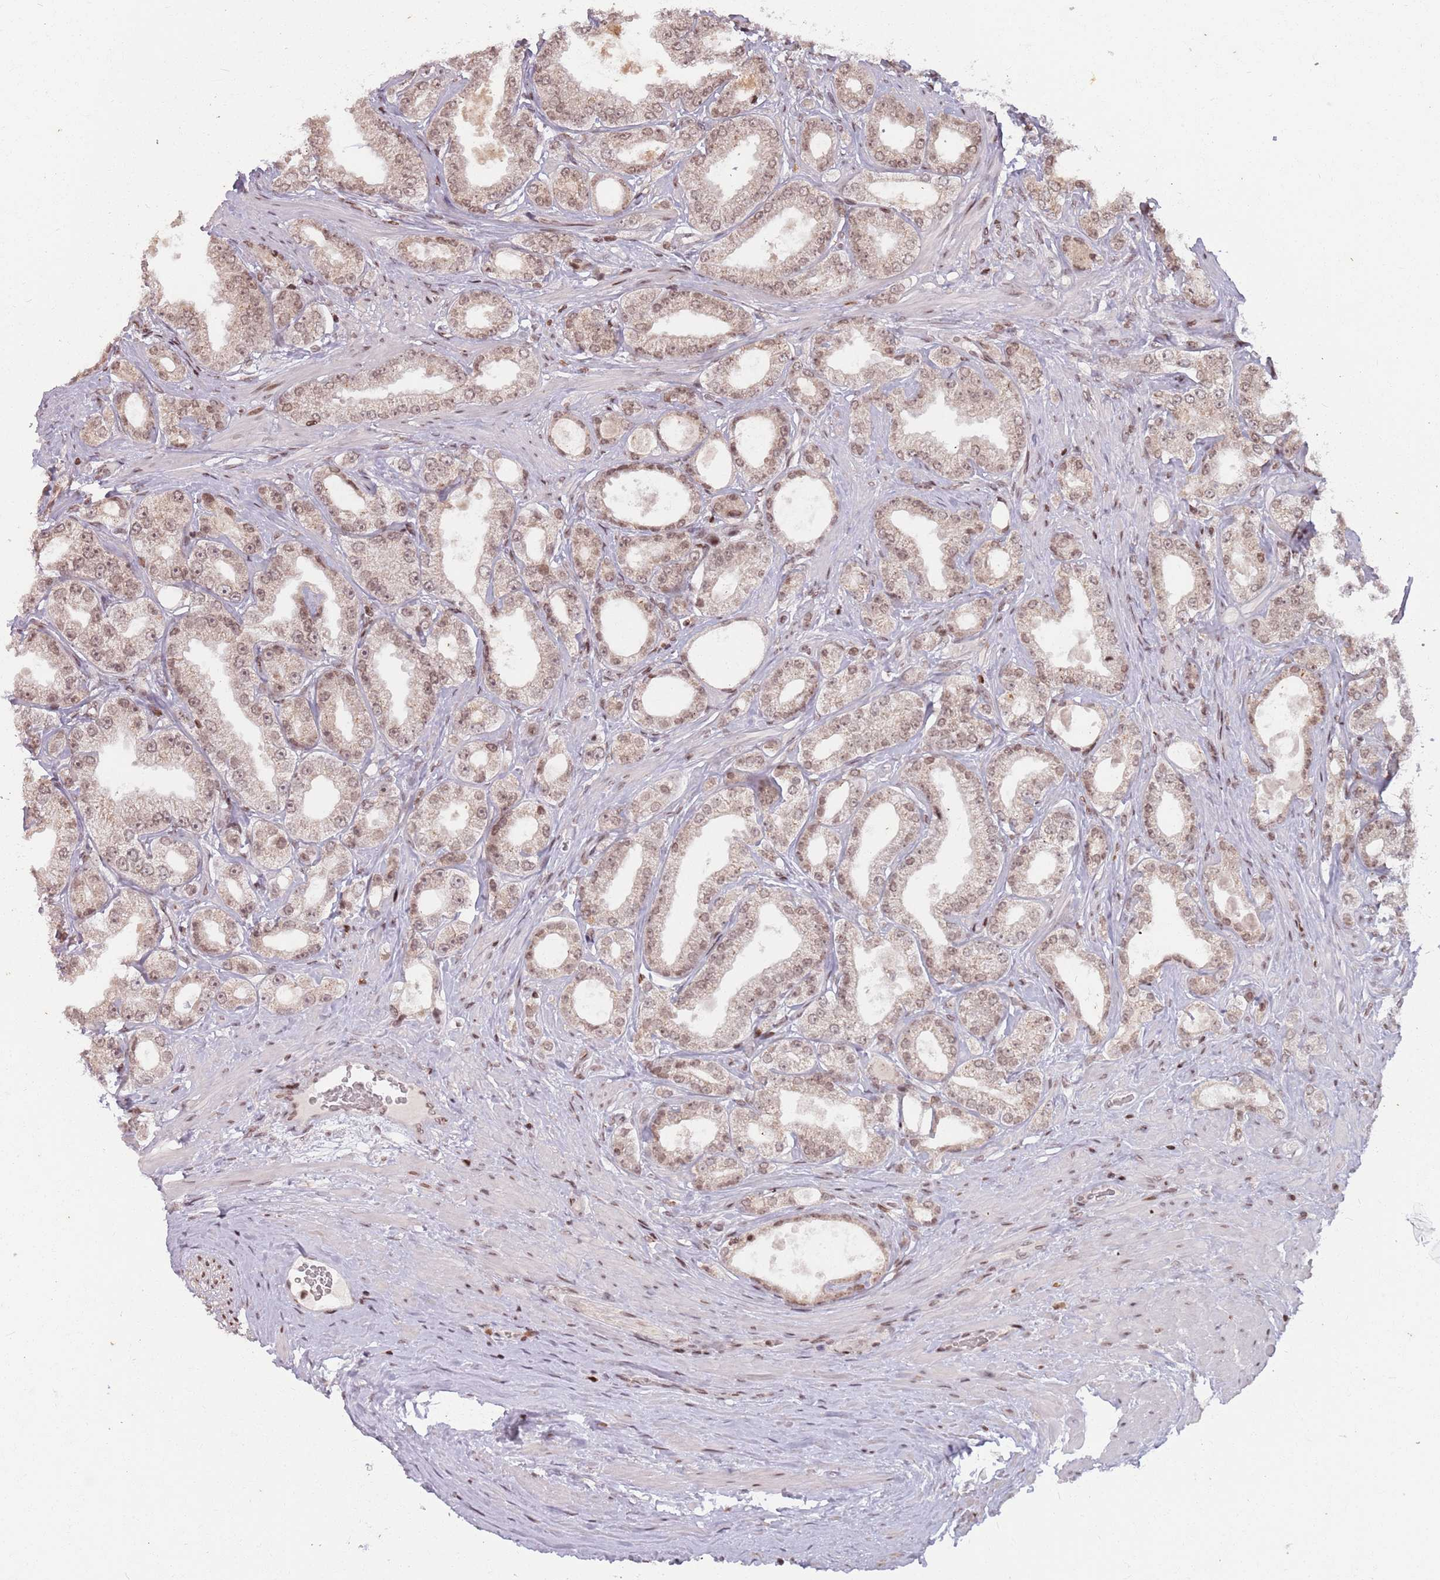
{"staining": {"intensity": "weak", "quantity": ">75%", "location": "nuclear"}, "tissue": "prostate cancer", "cell_type": "Tumor cells", "image_type": "cancer", "snomed": [{"axis": "morphology", "description": "Adenocarcinoma, Low grade"}, {"axis": "topography", "description": "Prostate"}], "caption": "Brown immunohistochemical staining in prostate cancer (adenocarcinoma (low-grade)) reveals weak nuclear positivity in about >75% of tumor cells.", "gene": "SH3RF3", "patient": {"sex": "male", "age": 63}}